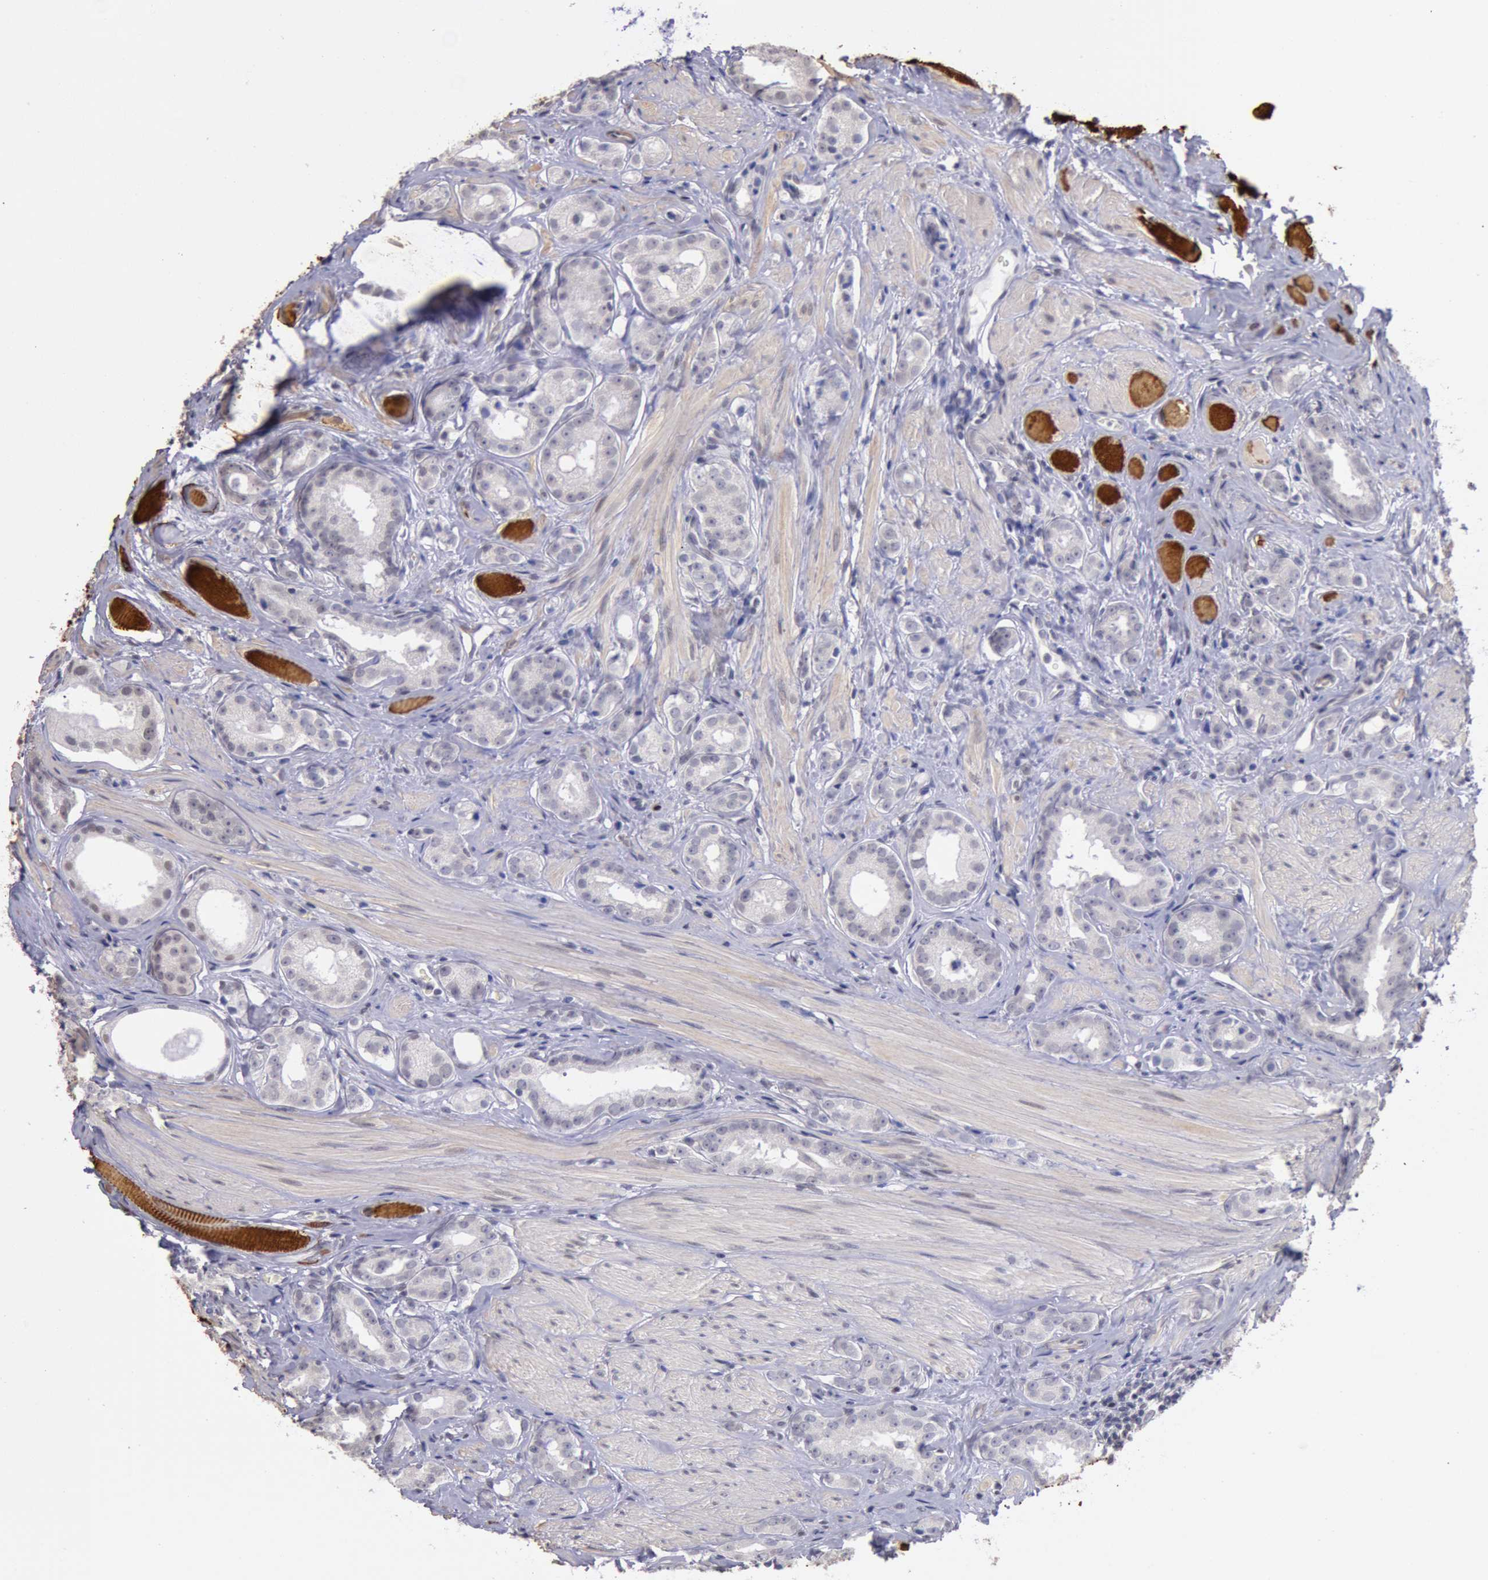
{"staining": {"intensity": "negative", "quantity": "none", "location": "none"}, "tissue": "prostate cancer", "cell_type": "Tumor cells", "image_type": "cancer", "snomed": [{"axis": "morphology", "description": "Adenocarcinoma, Medium grade"}, {"axis": "topography", "description": "Prostate"}], "caption": "A micrograph of prostate adenocarcinoma (medium-grade) stained for a protein demonstrates no brown staining in tumor cells.", "gene": "MYH7", "patient": {"sex": "male", "age": 53}}